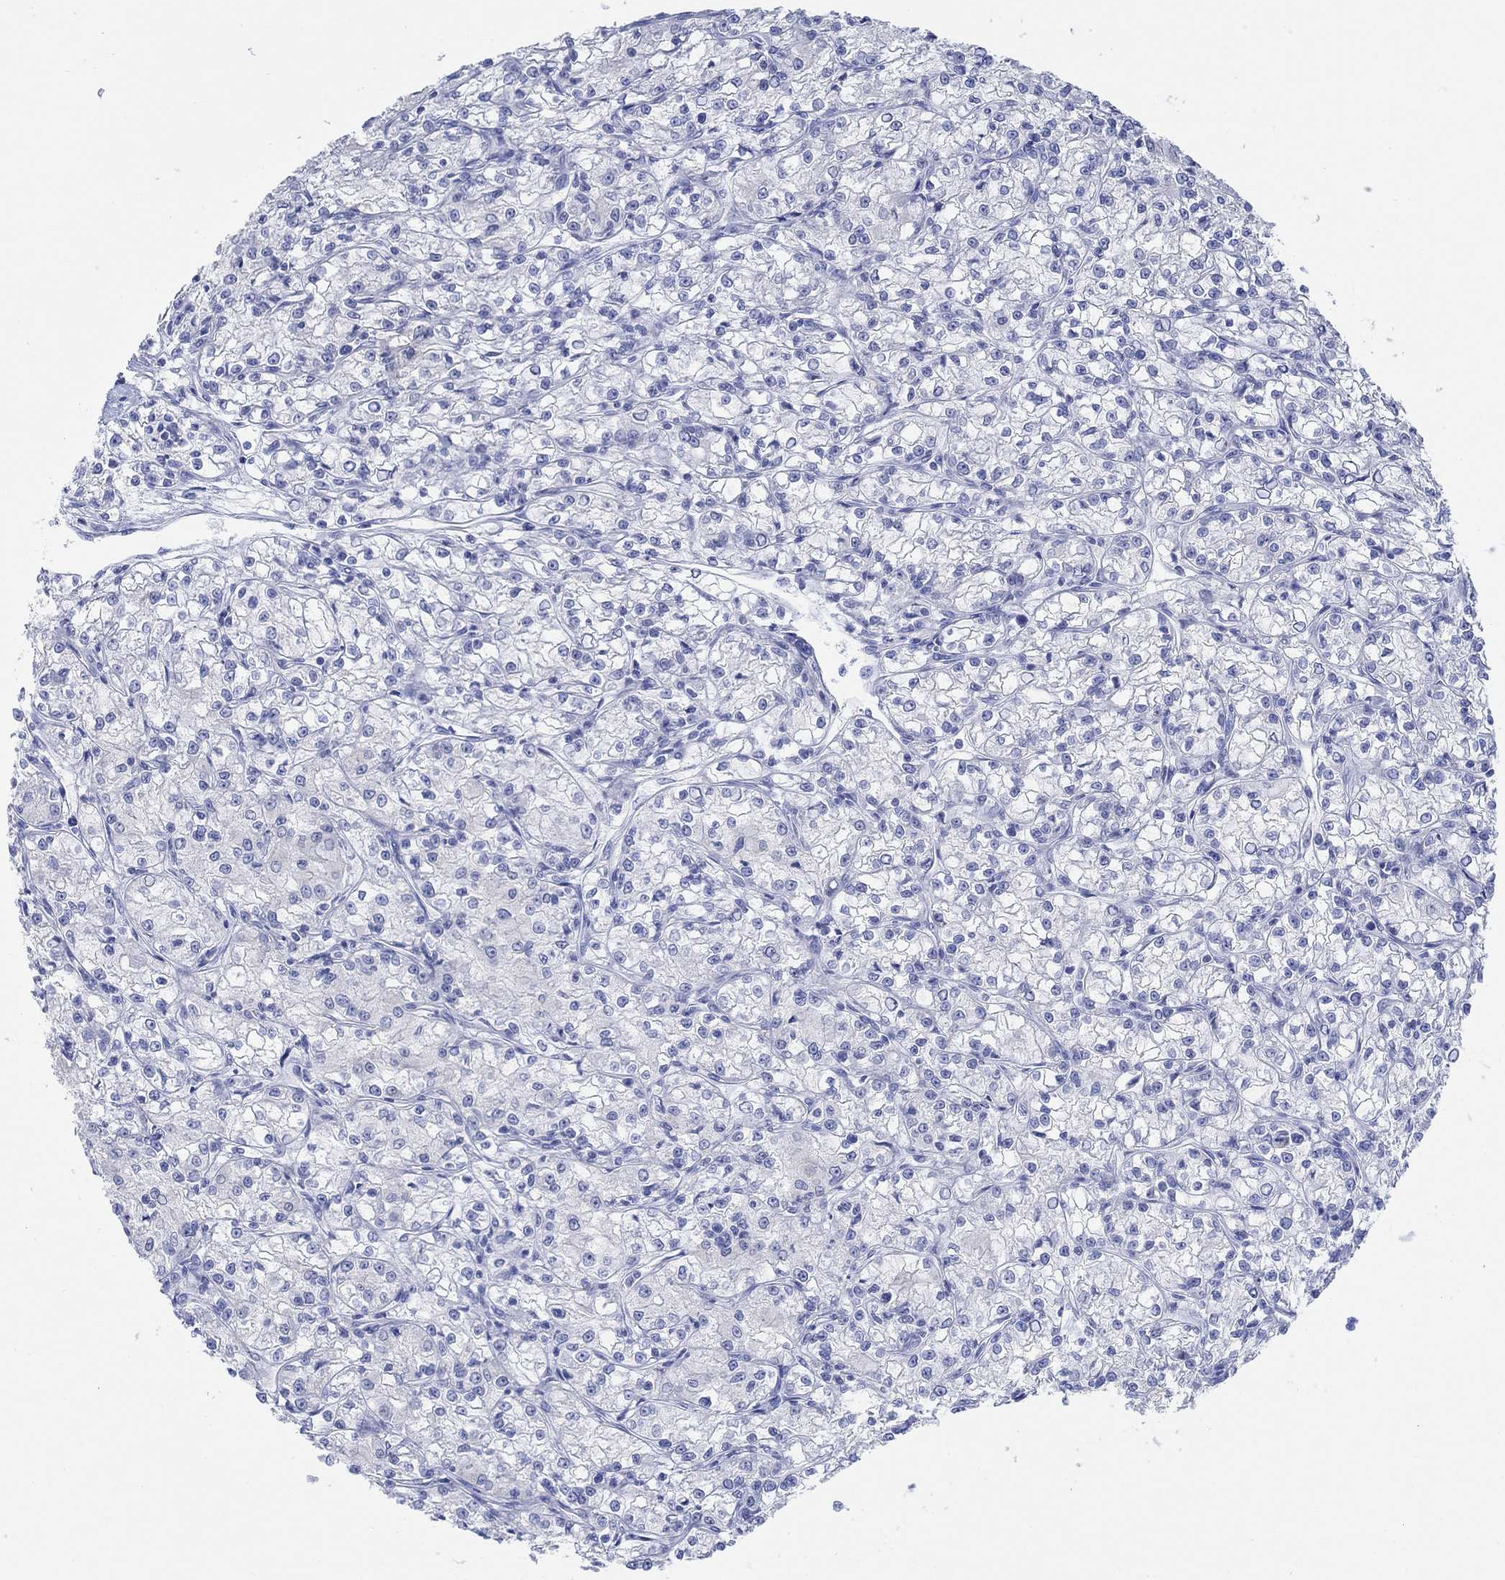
{"staining": {"intensity": "negative", "quantity": "none", "location": "none"}, "tissue": "renal cancer", "cell_type": "Tumor cells", "image_type": "cancer", "snomed": [{"axis": "morphology", "description": "Adenocarcinoma, NOS"}, {"axis": "topography", "description": "Kidney"}], "caption": "Immunohistochemical staining of human adenocarcinoma (renal) exhibits no significant expression in tumor cells.", "gene": "AK8", "patient": {"sex": "female", "age": 59}}